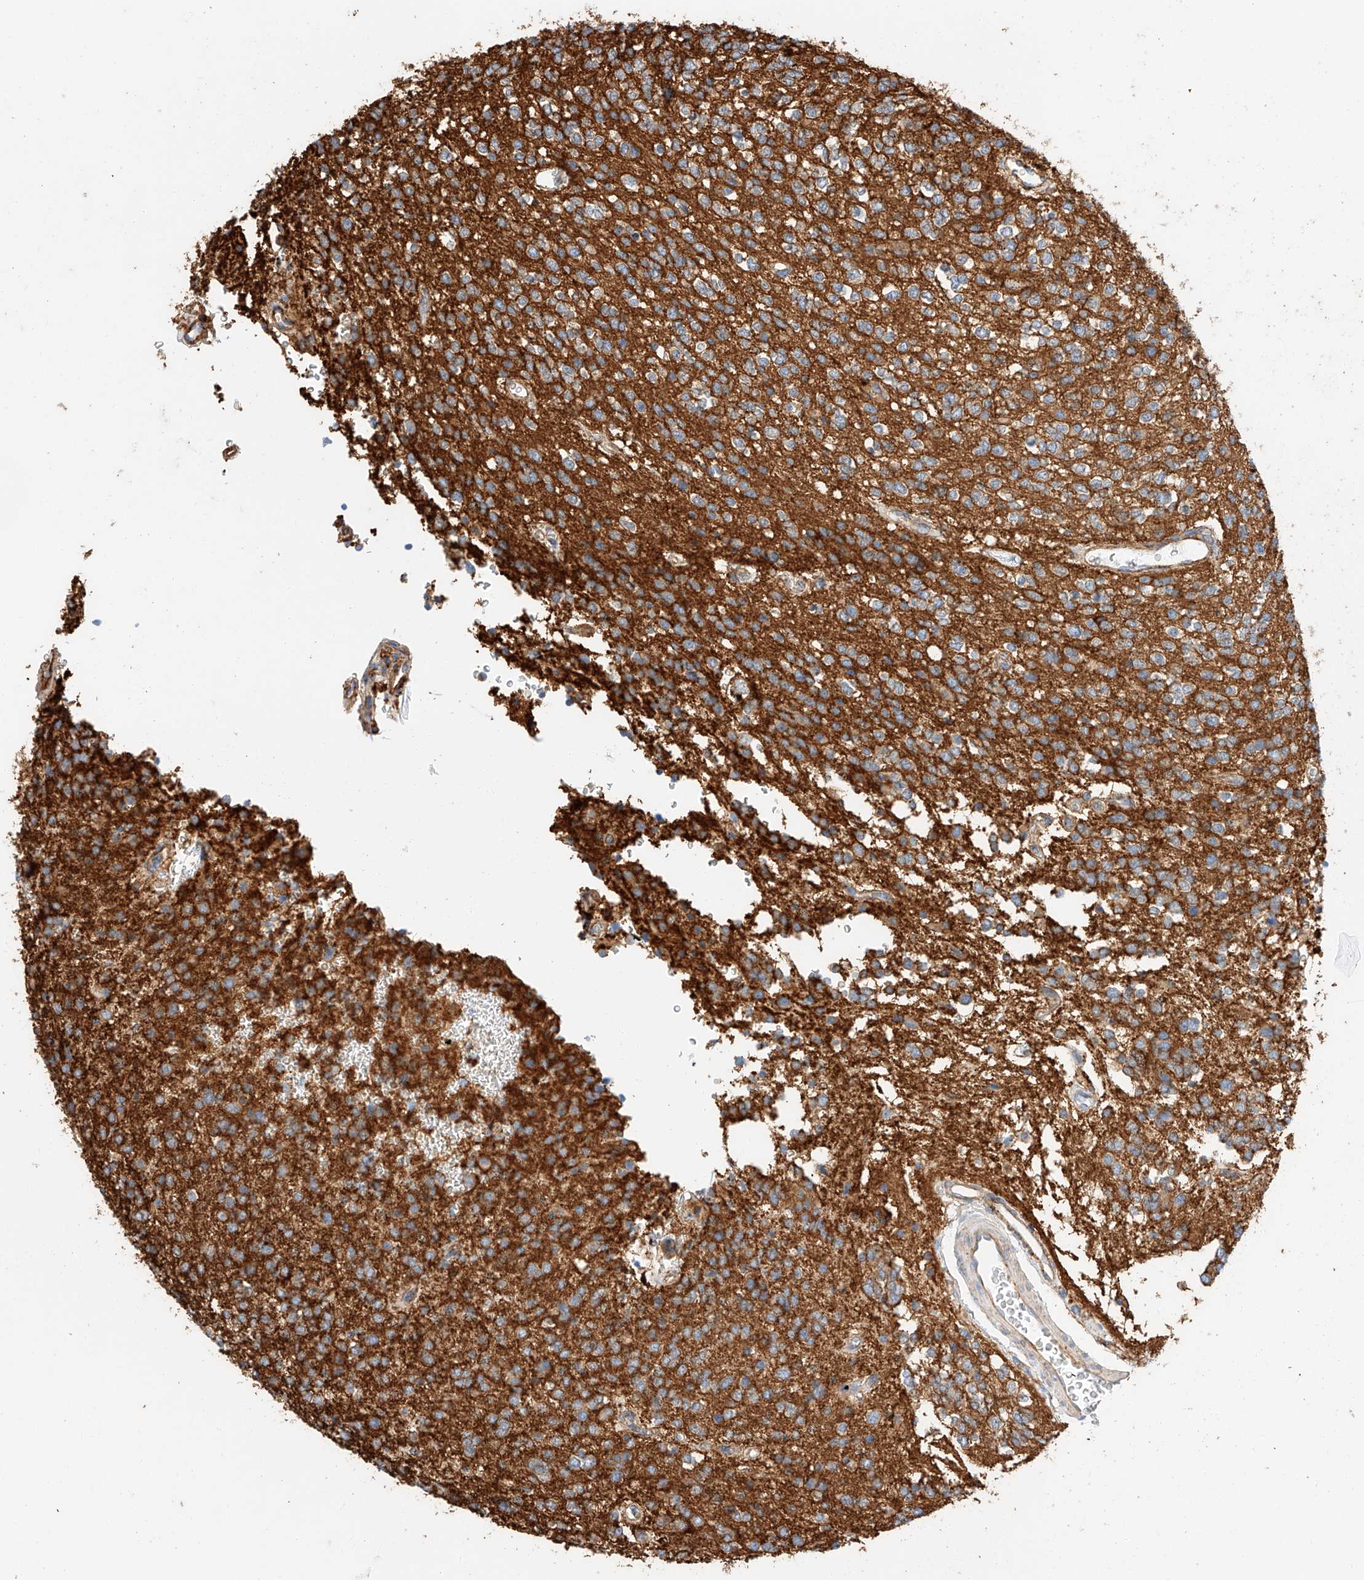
{"staining": {"intensity": "moderate", "quantity": "25%-75%", "location": "cytoplasmic/membranous"}, "tissue": "glioma", "cell_type": "Tumor cells", "image_type": "cancer", "snomed": [{"axis": "morphology", "description": "Glioma, malignant, High grade"}, {"axis": "topography", "description": "Brain"}], "caption": "Brown immunohistochemical staining in malignant glioma (high-grade) shows moderate cytoplasmic/membranous staining in approximately 25%-75% of tumor cells. The staining is performed using DAB (3,3'-diaminobenzidine) brown chromogen to label protein expression. The nuclei are counter-stained blue using hematoxylin.", "gene": "HAUS4", "patient": {"sex": "male", "age": 34}}